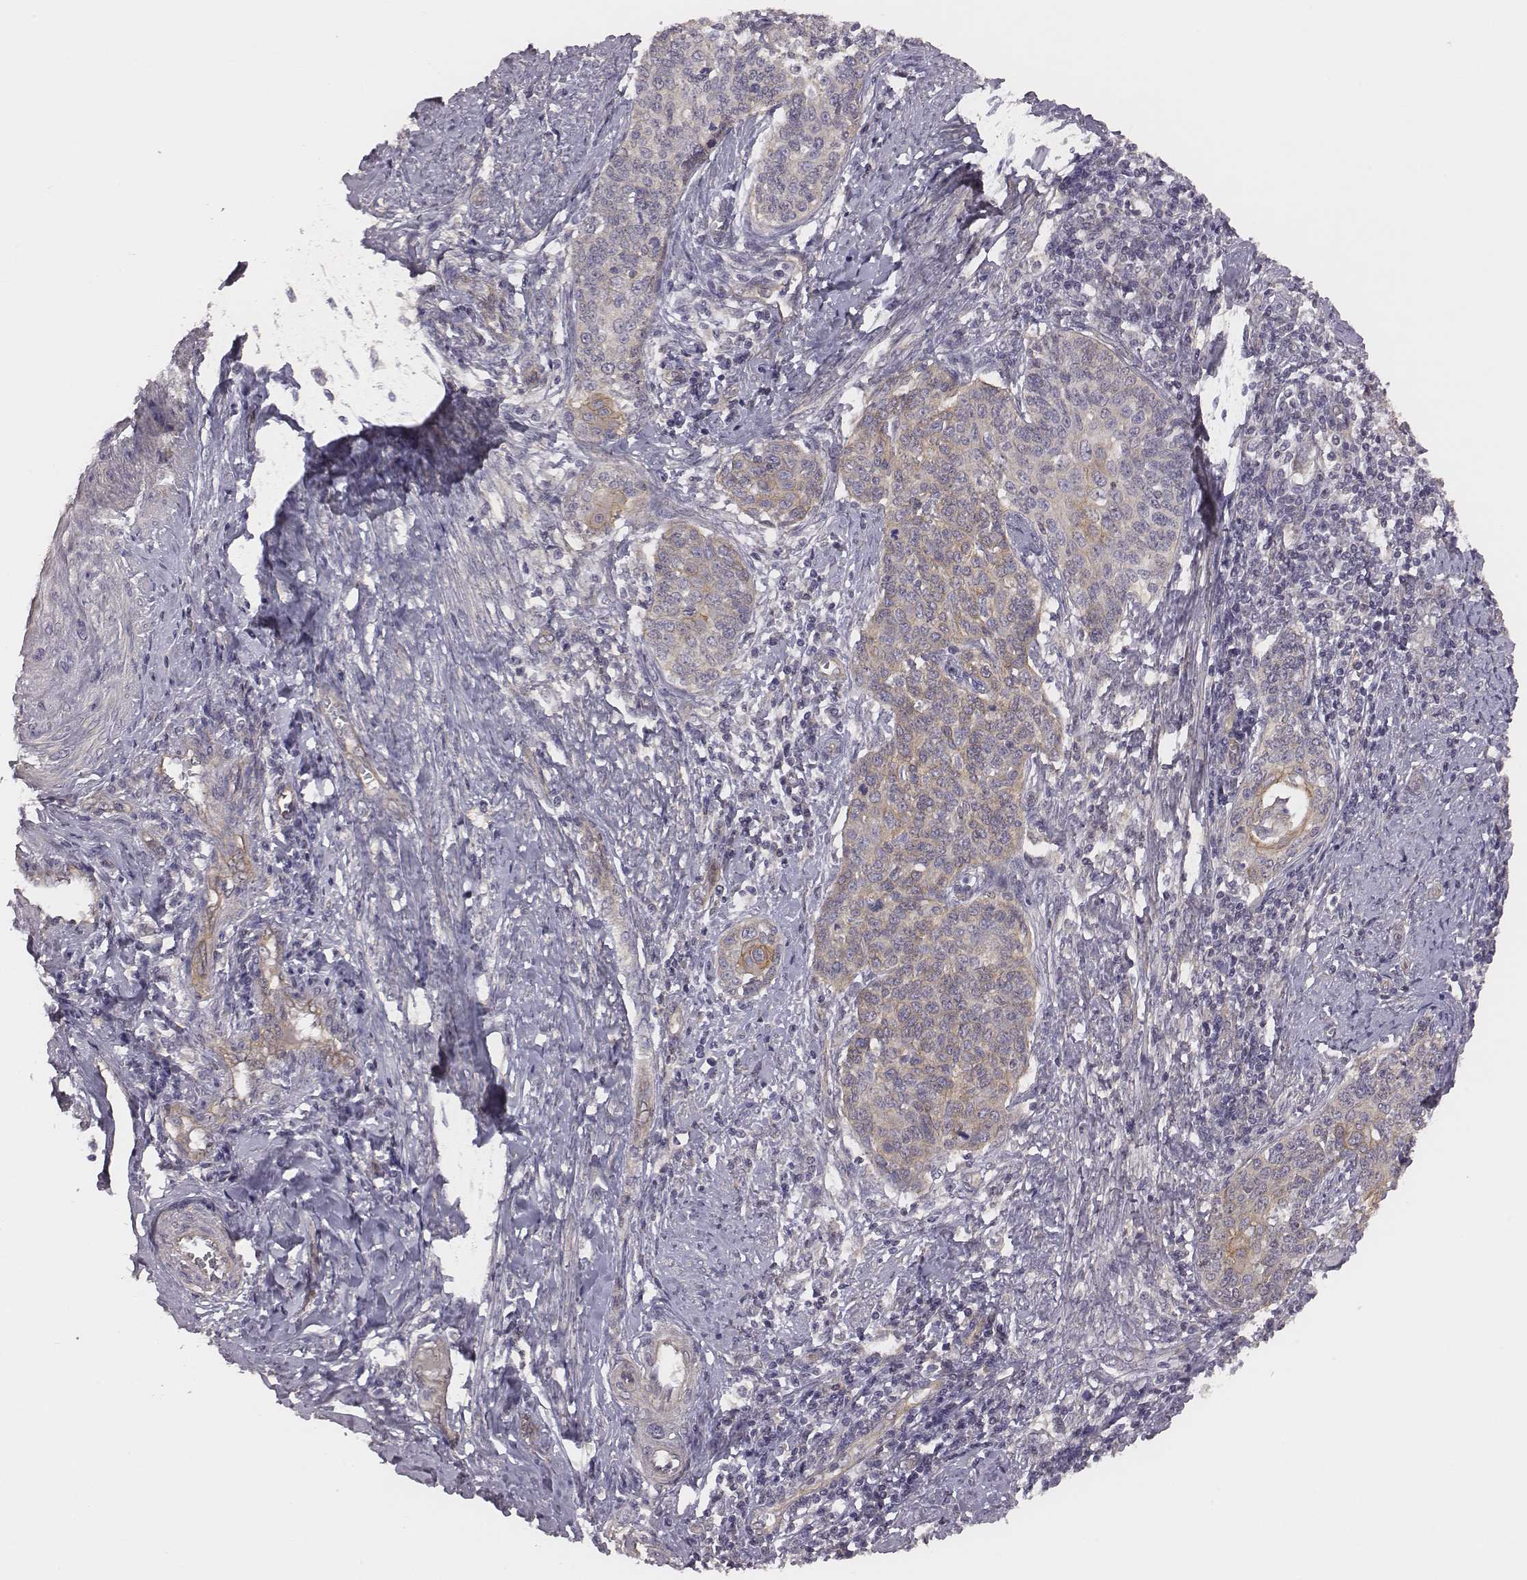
{"staining": {"intensity": "weak", "quantity": "<25%", "location": "cytoplasmic/membranous"}, "tissue": "cervical cancer", "cell_type": "Tumor cells", "image_type": "cancer", "snomed": [{"axis": "morphology", "description": "Squamous cell carcinoma, NOS"}, {"axis": "topography", "description": "Cervix"}], "caption": "An immunohistochemistry micrograph of cervical cancer (squamous cell carcinoma) is shown. There is no staining in tumor cells of cervical cancer (squamous cell carcinoma). (DAB IHC with hematoxylin counter stain).", "gene": "SCARF1", "patient": {"sex": "female", "age": 39}}